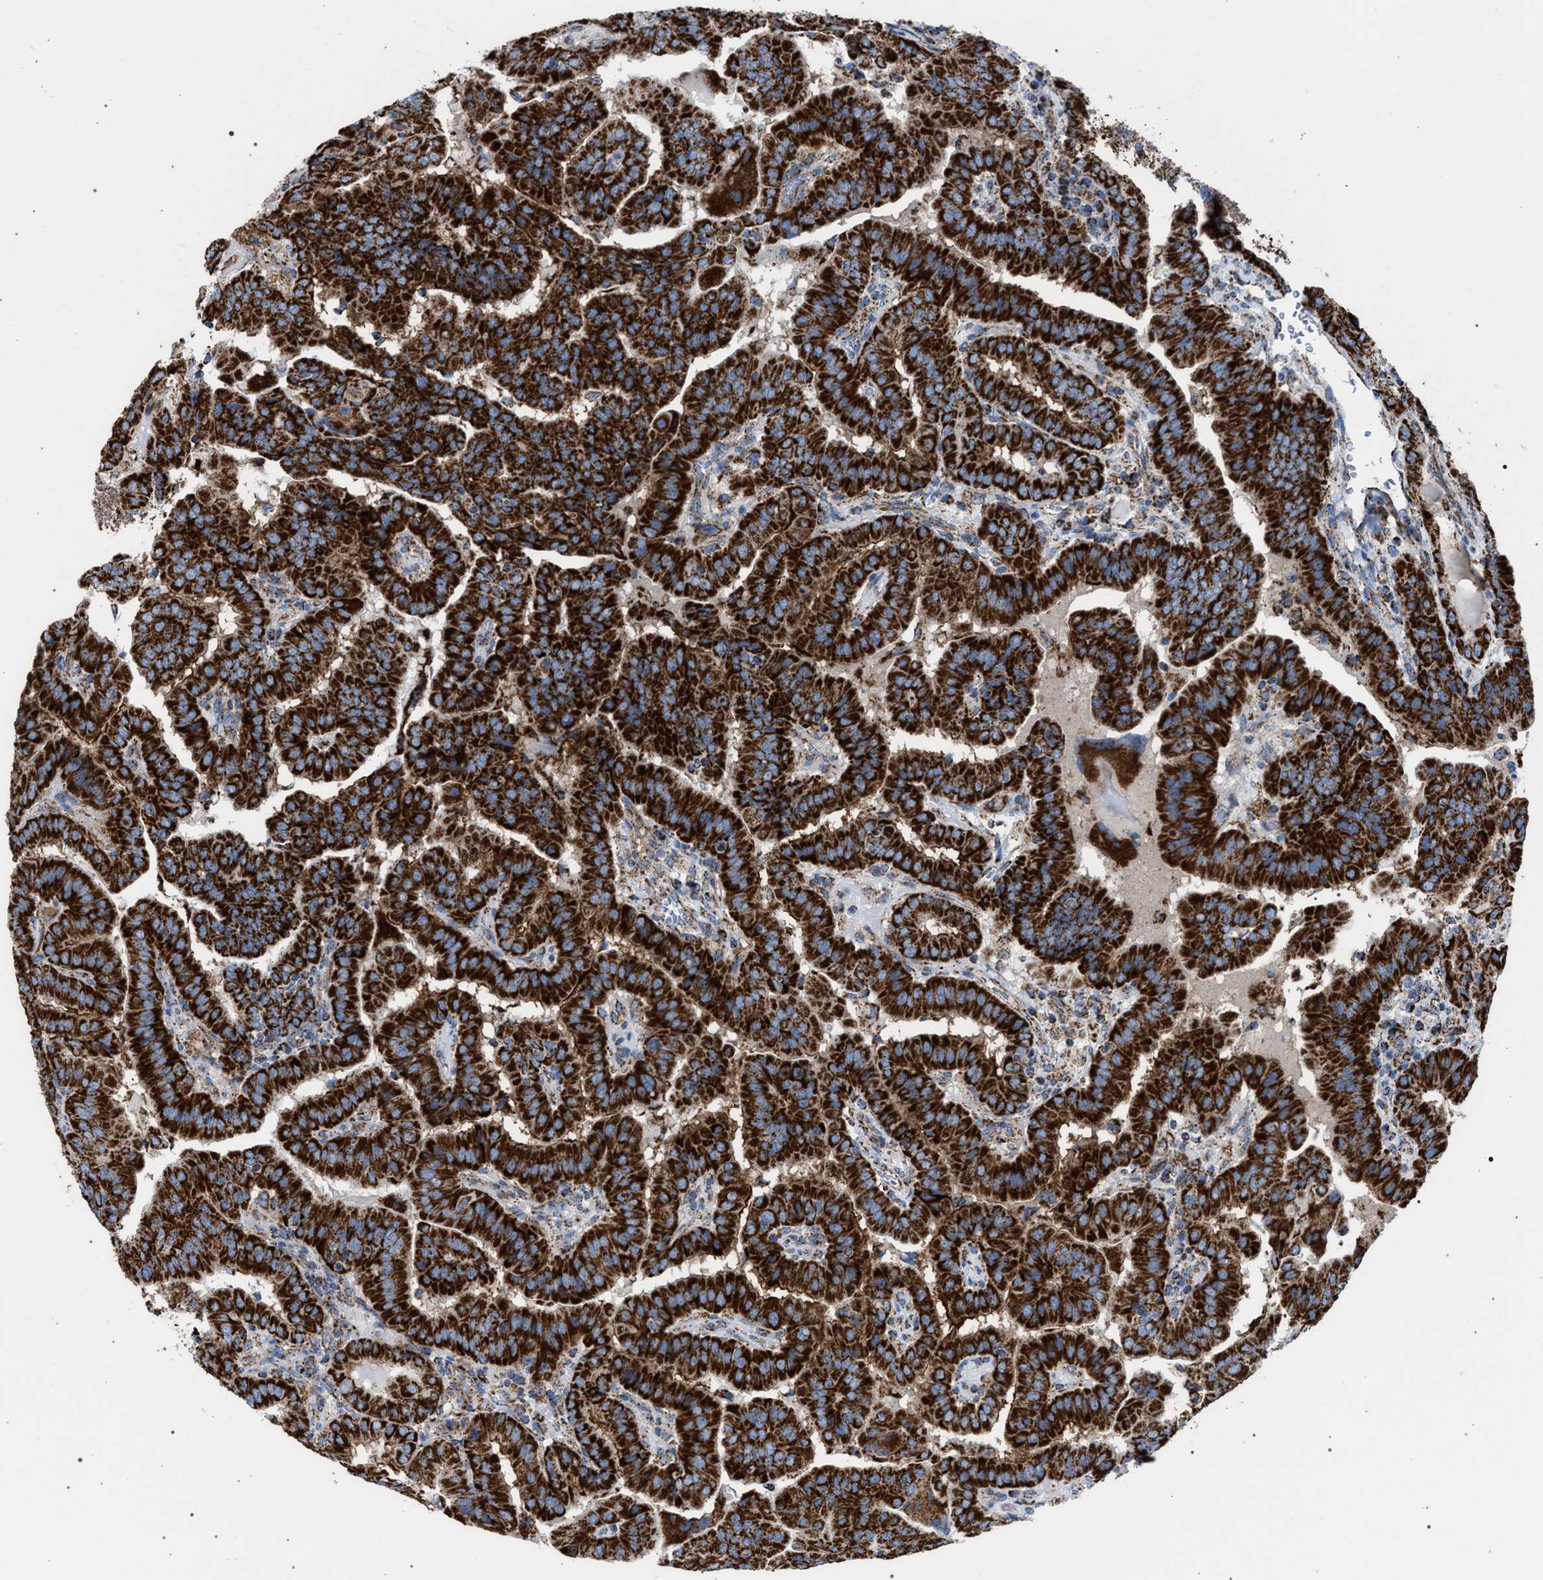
{"staining": {"intensity": "strong", "quantity": ">75%", "location": "cytoplasmic/membranous"}, "tissue": "thyroid cancer", "cell_type": "Tumor cells", "image_type": "cancer", "snomed": [{"axis": "morphology", "description": "Papillary adenocarcinoma, NOS"}, {"axis": "topography", "description": "Thyroid gland"}], "caption": "Protein expression by immunohistochemistry (IHC) reveals strong cytoplasmic/membranous staining in approximately >75% of tumor cells in thyroid cancer (papillary adenocarcinoma).", "gene": "VPS13A", "patient": {"sex": "male", "age": 33}}